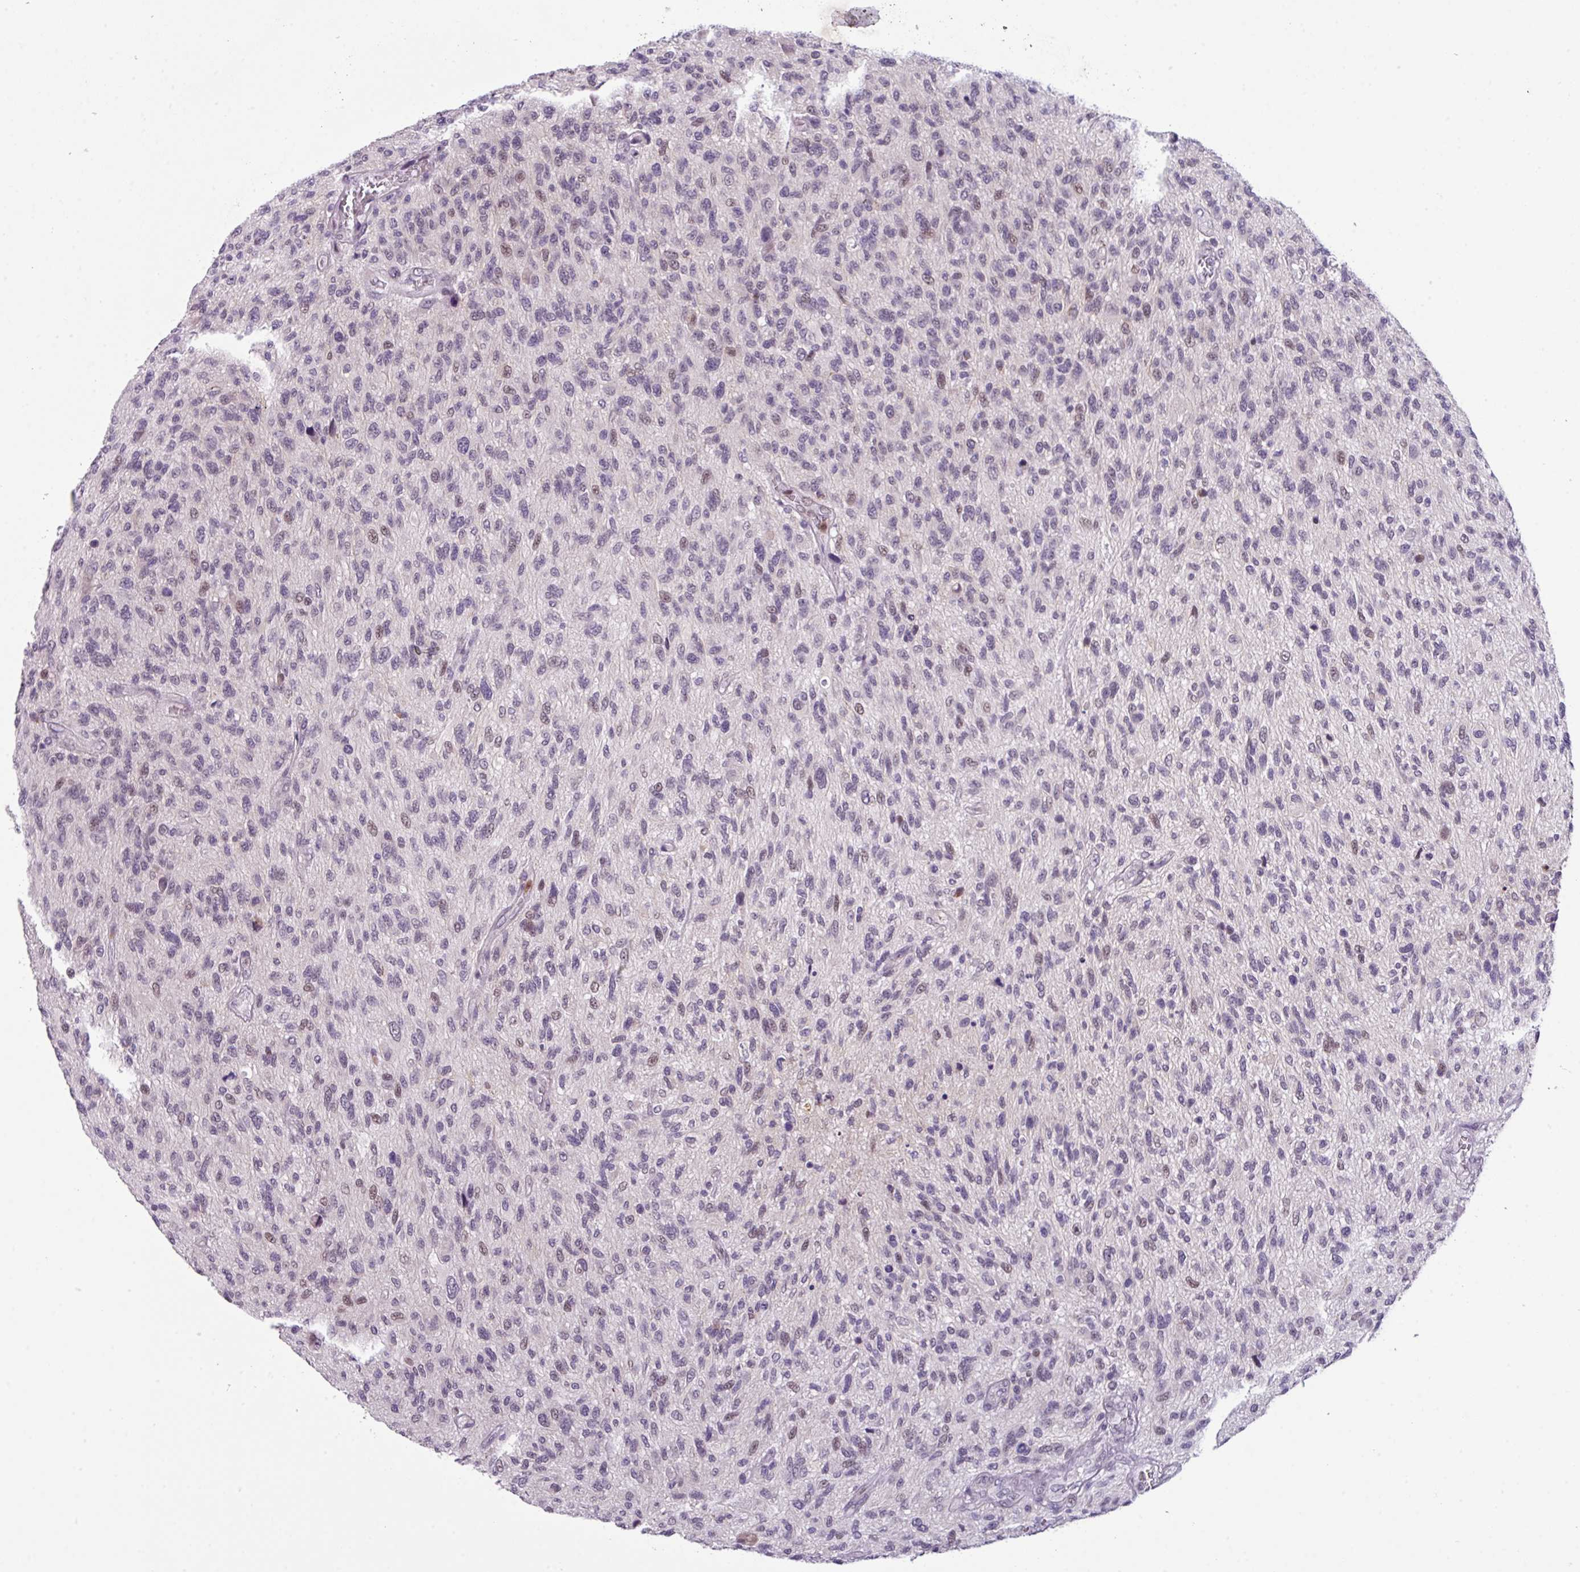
{"staining": {"intensity": "weak", "quantity": "<25%", "location": "nuclear"}, "tissue": "glioma", "cell_type": "Tumor cells", "image_type": "cancer", "snomed": [{"axis": "morphology", "description": "Glioma, malignant, High grade"}, {"axis": "topography", "description": "Brain"}], "caption": "High power microscopy photomicrograph of an immunohistochemistry (IHC) photomicrograph of glioma, revealing no significant expression in tumor cells.", "gene": "ZFP3", "patient": {"sex": "male", "age": 47}}